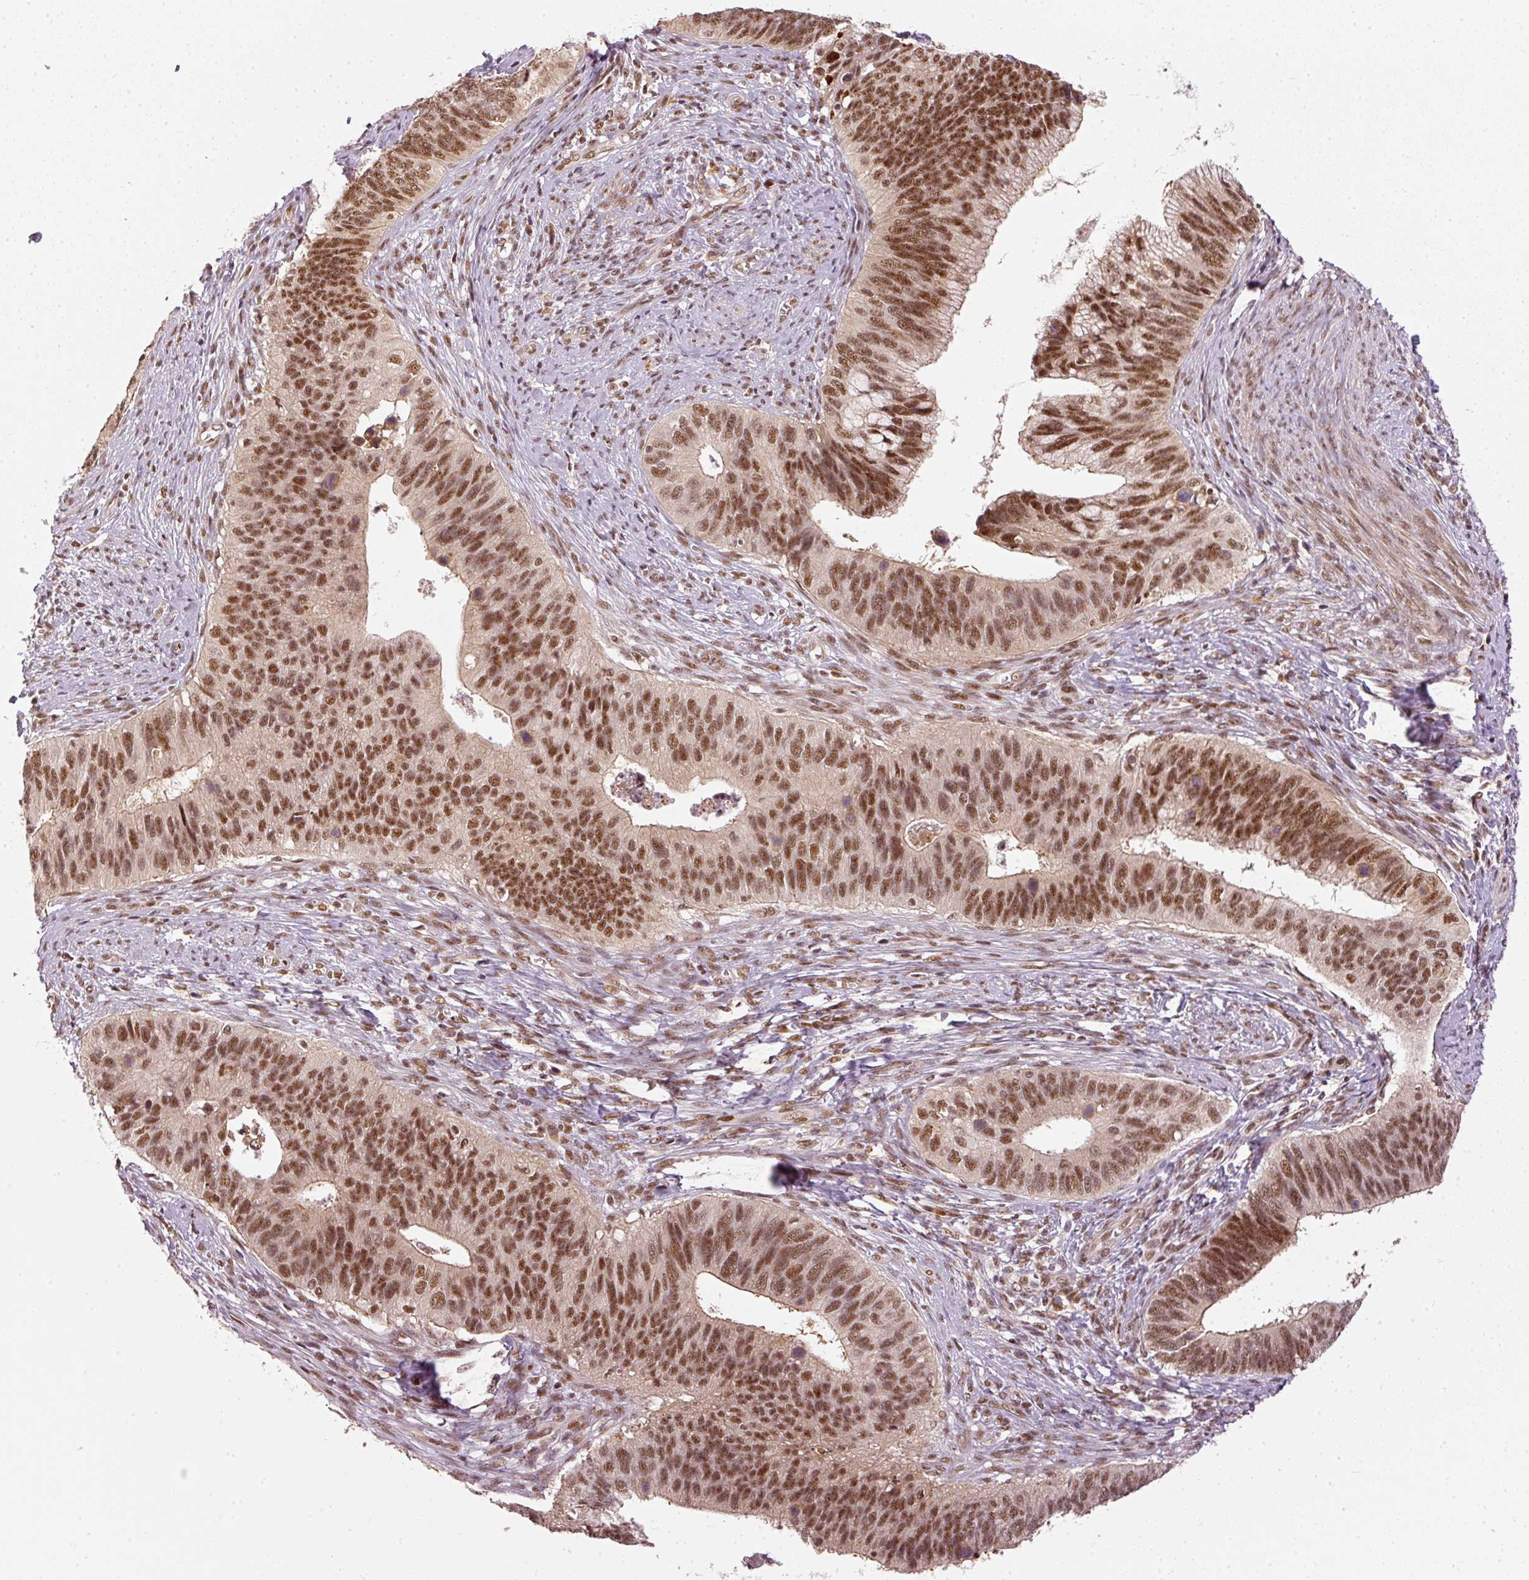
{"staining": {"intensity": "moderate", "quantity": ">75%", "location": "nuclear"}, "tissue": "cervical cancer", "cell_type": "Tumor cells", "image_type": "cancer", "snomed": [{"axis": "morphology", "description": "Adenocarcinoma, NOS"}, {"axis": "topography", "description": "Cervix"}], "caption": "Immunohistochemical staining of cervical adenocarcinoma demonstrates moderate nuclear protein staining in about >75% of tumor cells.", "gene": "THOC6", "patient": {"sex": "female", "age": 42}}